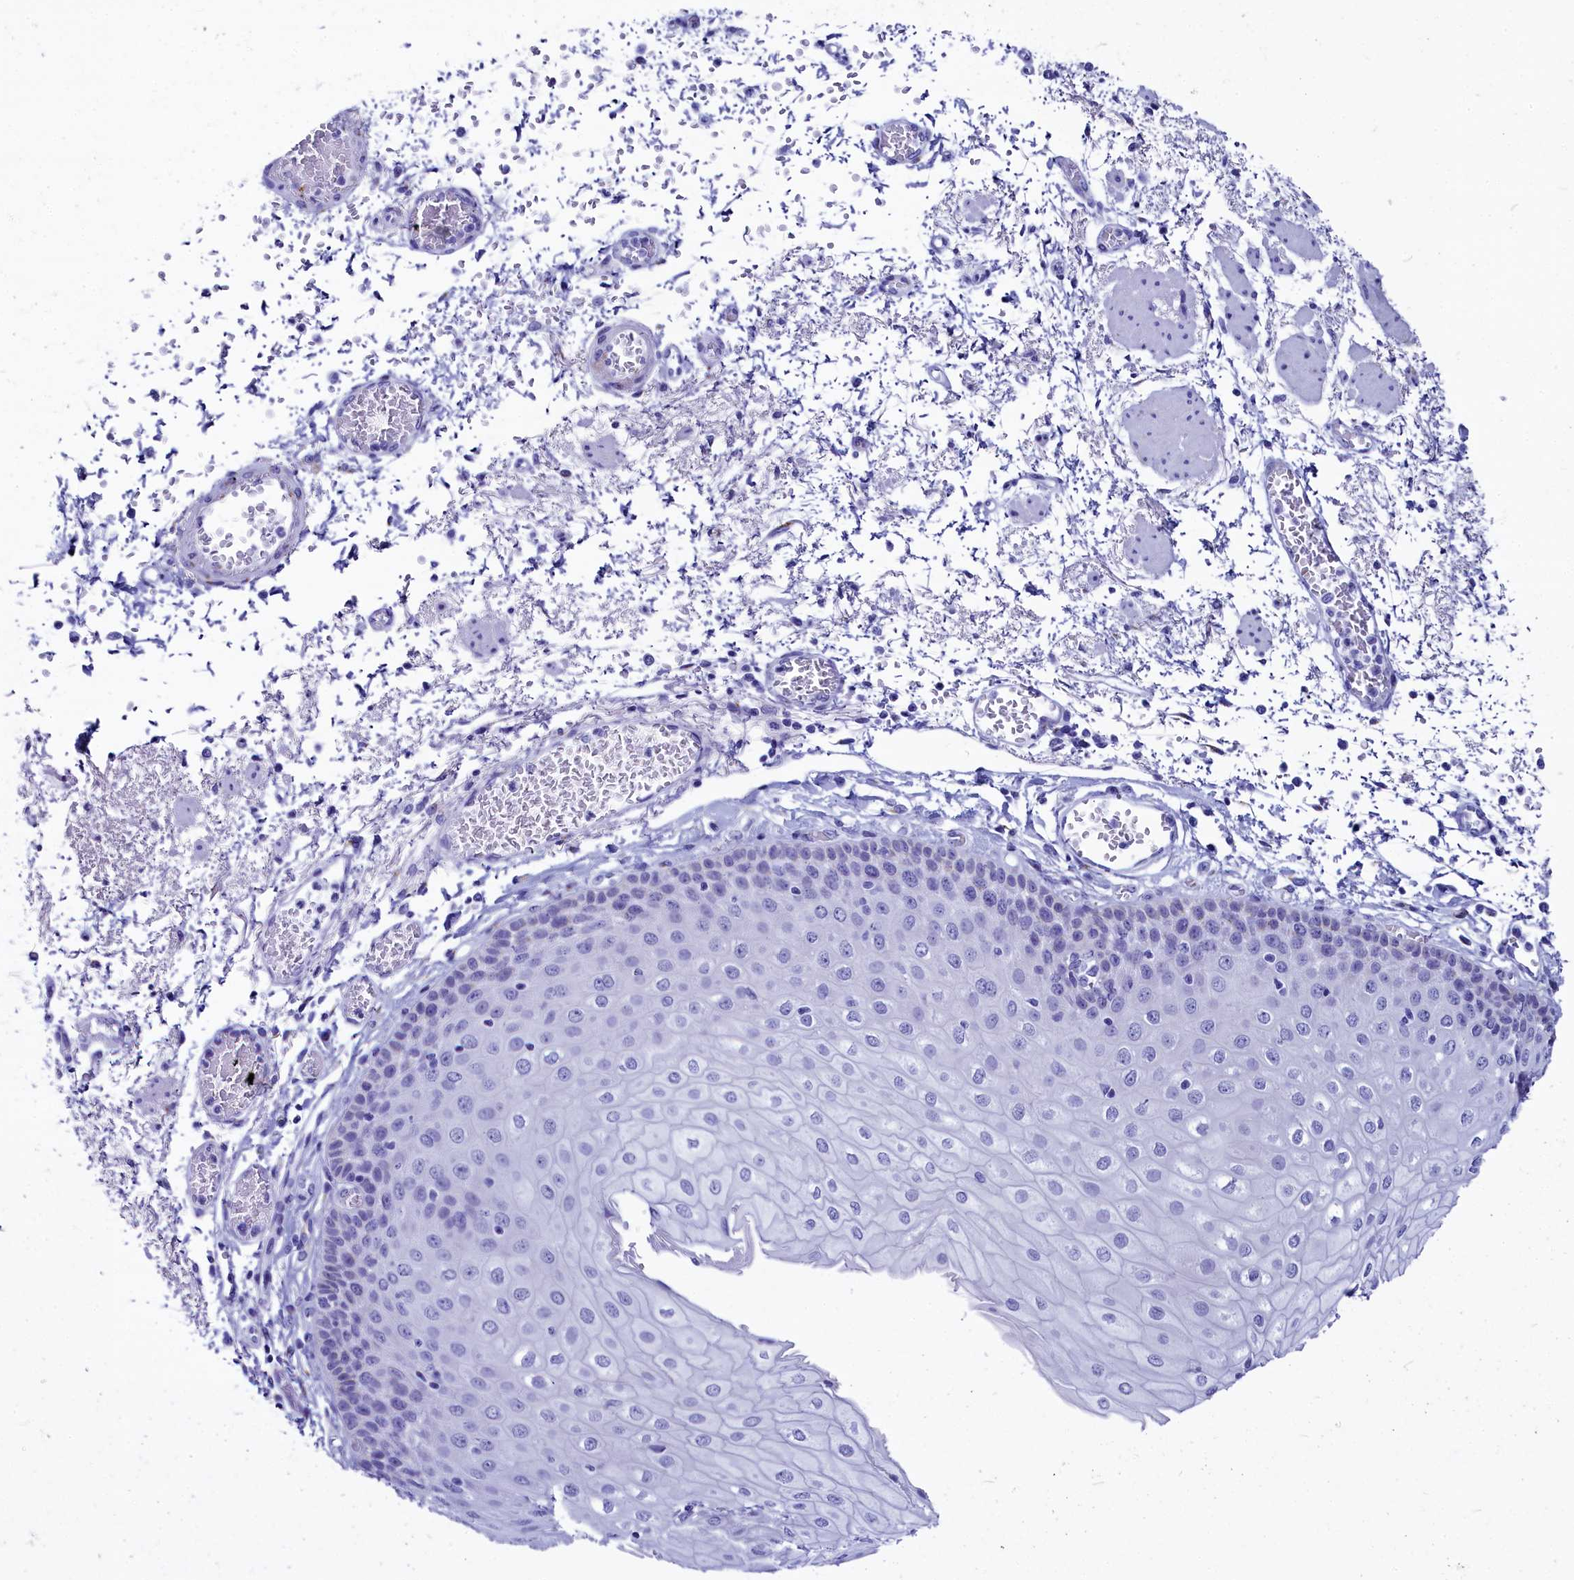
{"staining": {"intensity": "negative", "quantity": "none", "location": "none"}, "tissue": "esophagus", "cell_type": "Squamous epithelial cells", "image_type": "normal", "snomed": [{"axis": "morphology", "description": "Normal tissue, NOS"}, {"axis": "topography", "description": "Esophagus"}], "caption": "Benign esophagus was stained to show a protein in brown. There is no significant staining in squamous epithelial cells.", "gene": "AP3B2", "patient": {"sex": "male", "age": 81}}